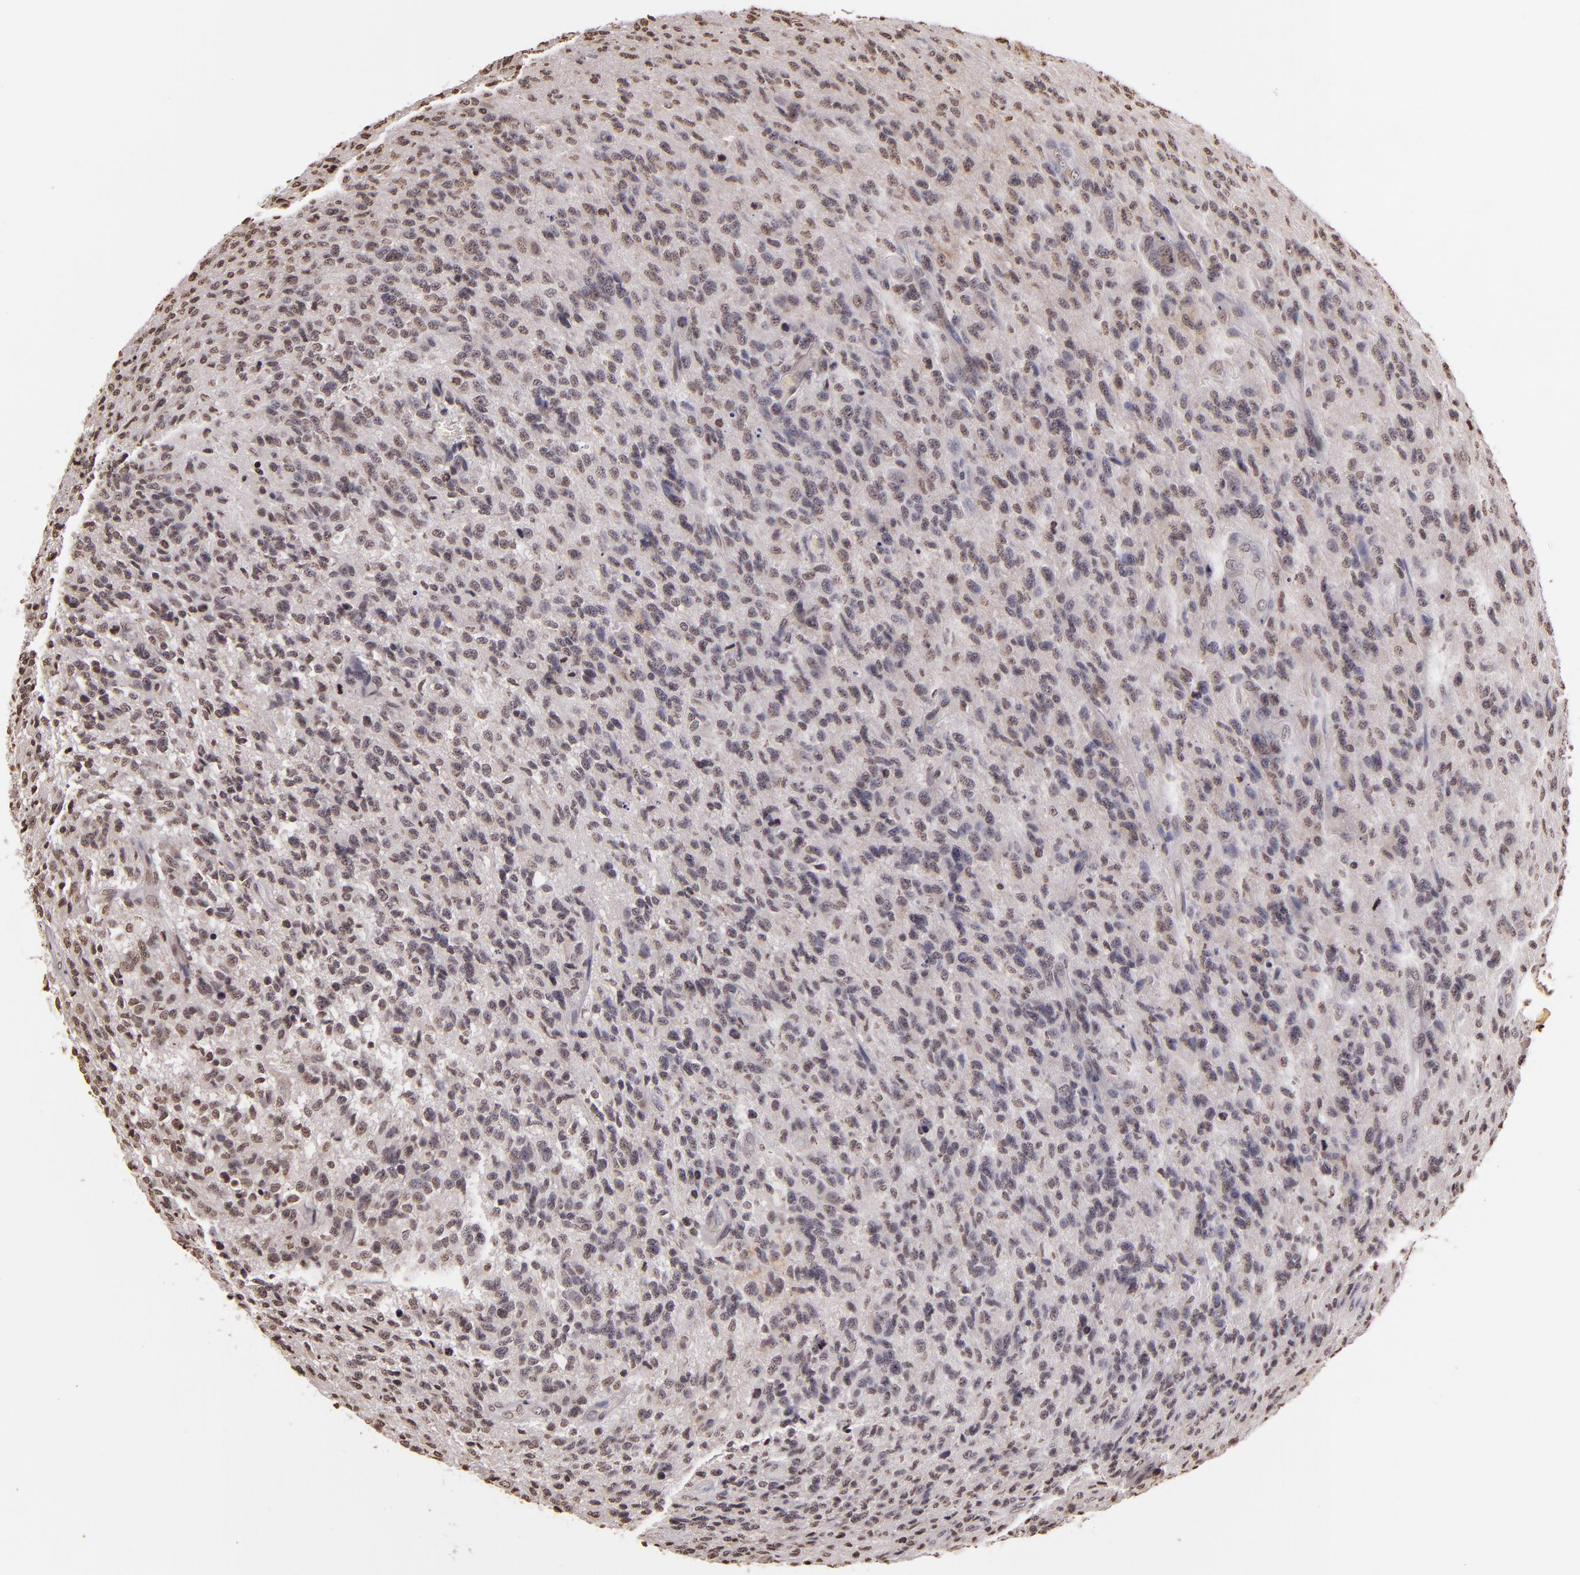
{"staining": {"intensity": "negative", "quantity": "none", "location": "none"}, "tissue": "glioma", "cell_type": "Tumor cells", "image_type": "cancer", "snomed": [{"axis": "morphology", "description": "Glioma, malignant, High grade"}, {"axis": "topography", "description": "Brain"}], "caption": "The micrograph reveals no significant expression in tumor cells of glioma. The staining was performed using DAB (3,3'-diaminobenzidine) to visualize the protein expression in brown, while the nuclei were stained in blue with hematoxylin (Magnification: 20x).", "gene": "THRB", "patient": {"sex": "male", "age": 36}}